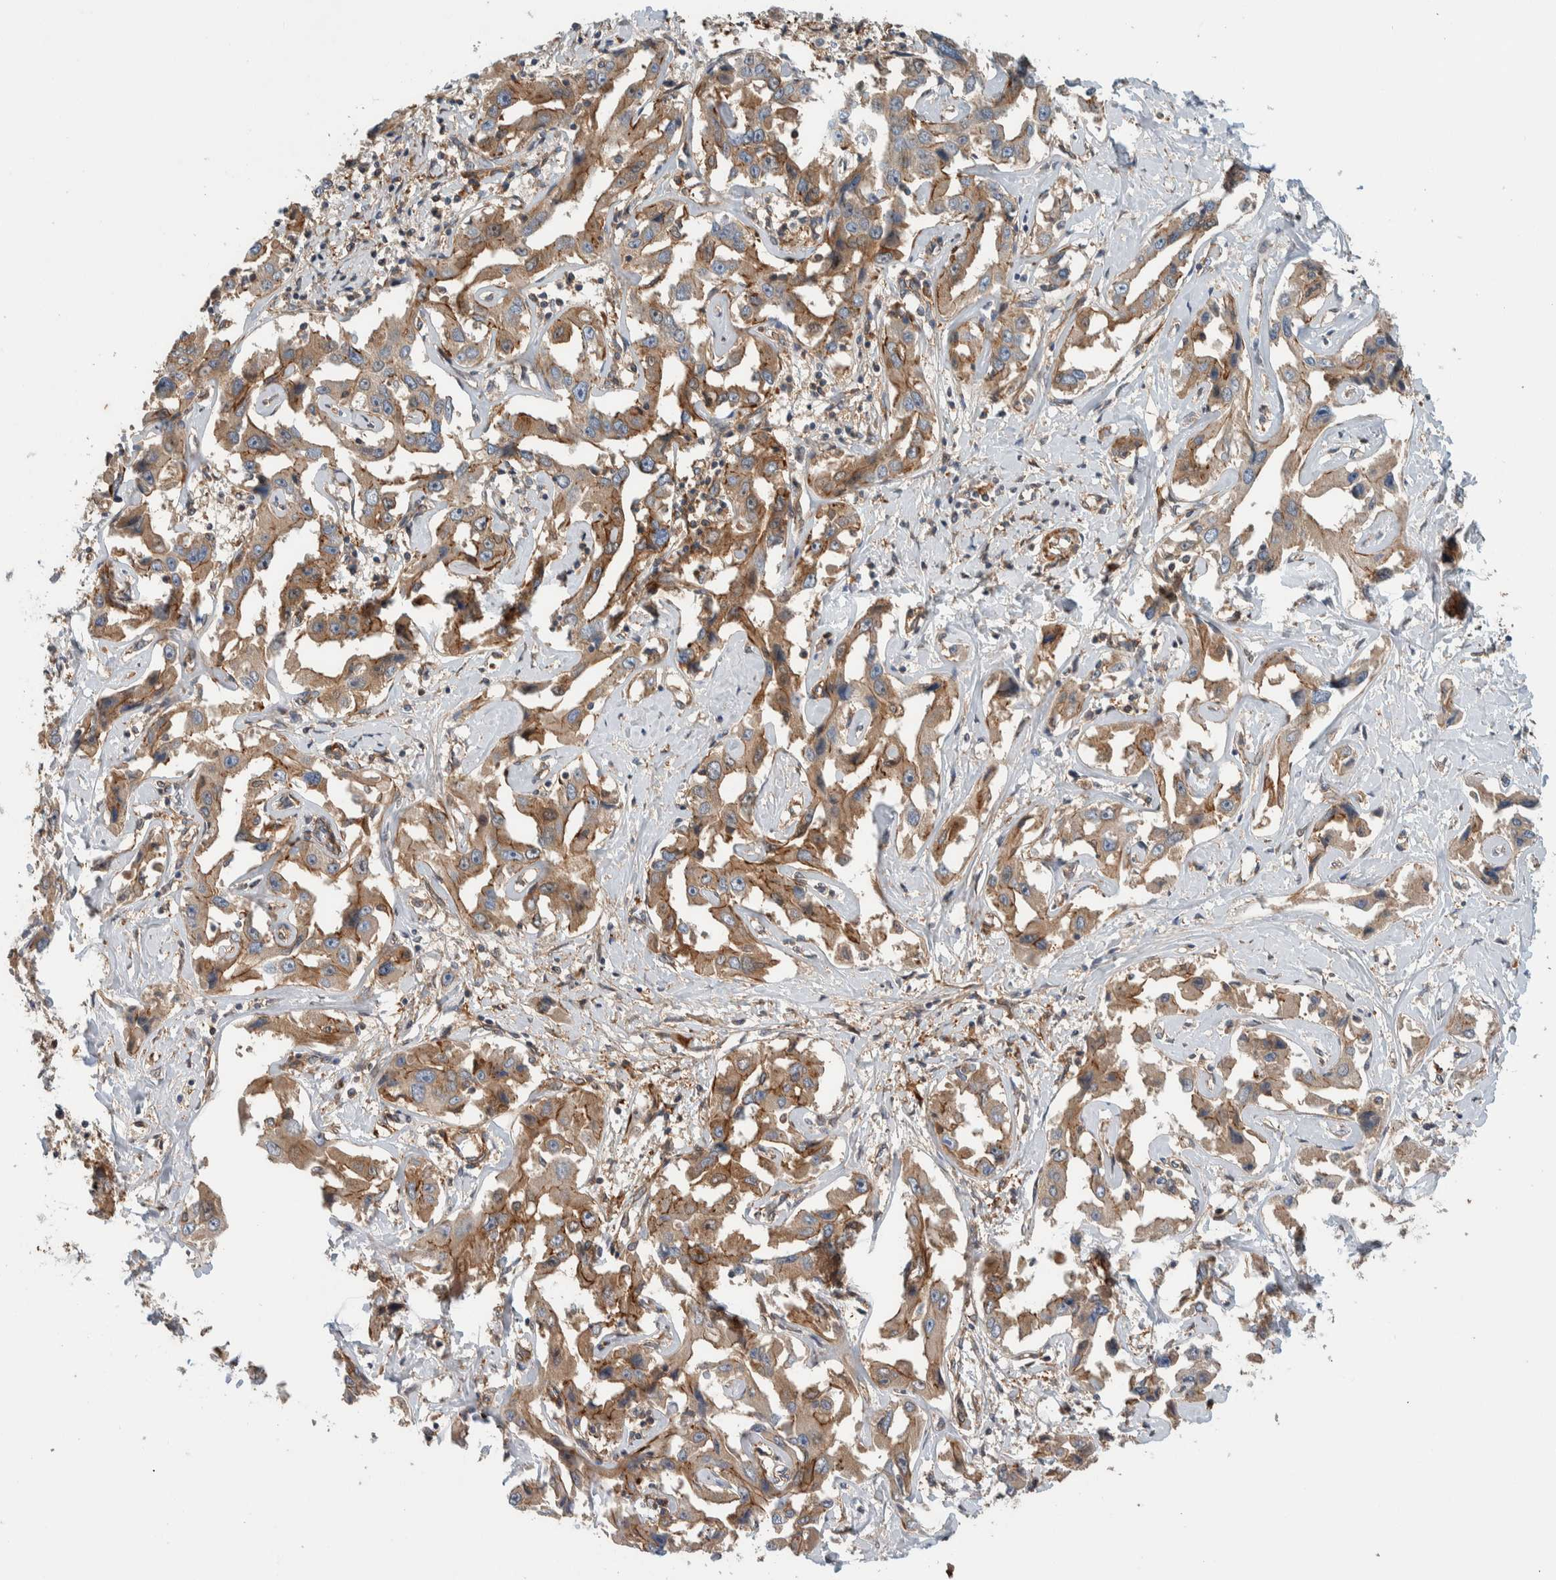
{"staining": {"intensity": "moderate", "quantity": ">75%", "location": "cytoplasmic/membranous"}, "tissue": "liver cancer", "cell_type": "Tumor cells", "image_type": "cancer", "snomed": [{"axis": "morphology", "description": "Cholangiocarcinoma"}, {"axis": "topography", "description": "Liver"}], "caption": "Immunohistochemistry of human liver cancer (cholangiocarcinoma) displays medium levels of moderate cytoplasmic/membranous staining in approximately >75% of tumor cells. (brown staining indicates protein expression, while blue staining denotes nuclei).", "gene": "MPRIP", "patient": {"sex": "male", "age": 59}}